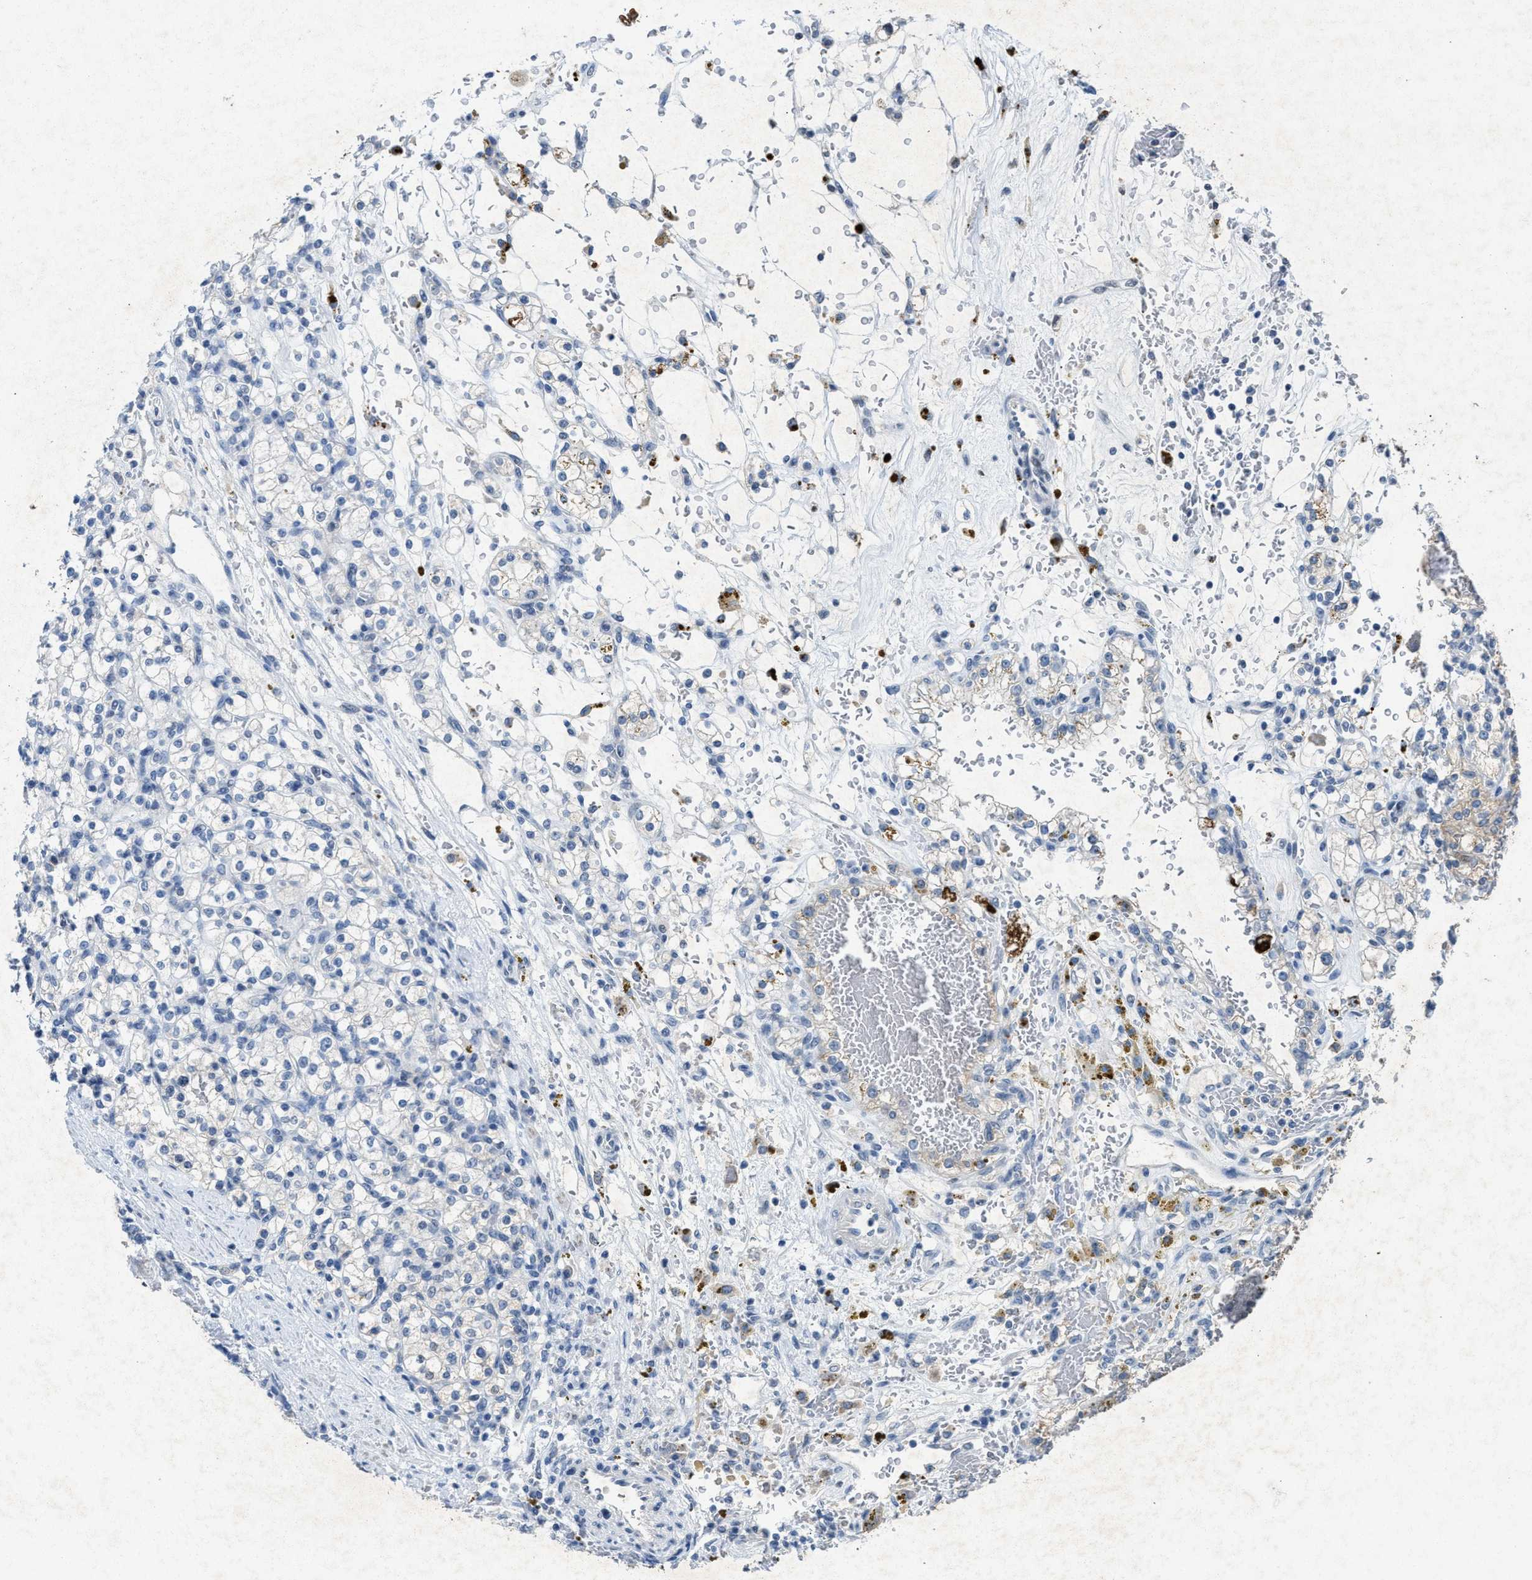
{"staining": {"intensity": "negative", "quantity": "none", "location": "none"}, "tissue": "renal cancer", "cell_type": "Tumor cells", "image_type": "cancer", "snomed": [{"axis": "morphology", "description": "Normal tissue, NOS"}, {"axis": "morphology", "description": "Adenocarcinoma, NOS"}, {"axis": "topography", "description": "Kidney"}], "caption": "DAB (3,3'-diaminobenzidine) immunohistochemical staining of human renal cancer (adenocarcinoma) exhibits no significant staining in tumor cells.", "gene": "SLC5A5", "patient": {"sex": "female", "age": 55}}